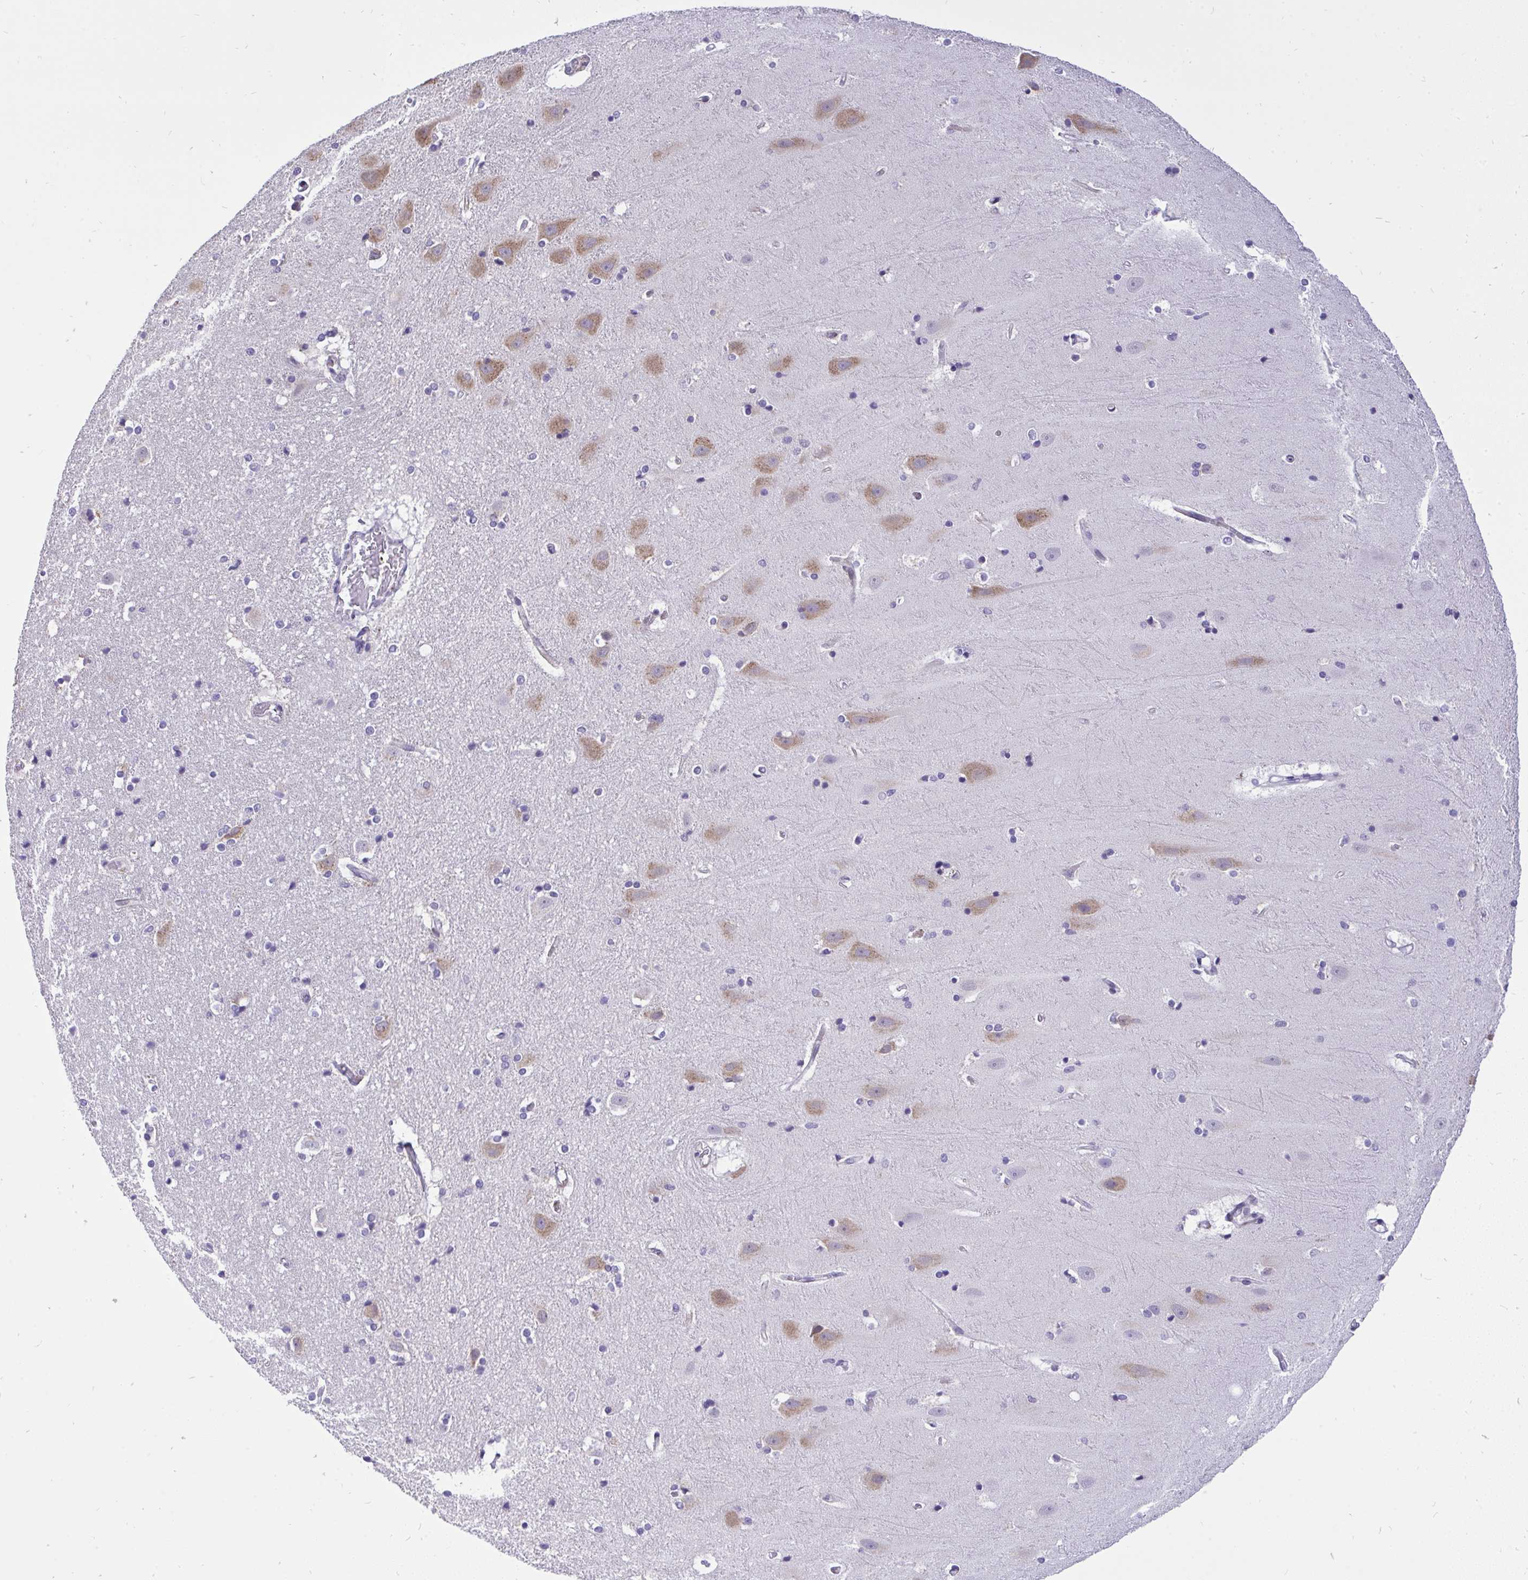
{"staining": {"intensity": "negative", "quantity": "none", "location": "none"}, "tissue": "hippocampus", "cell_type": "Glial cells", "image_type": "normal", "snomed": [{"axis": "morphology", "description": "Normal tissue, NOS"}, {"axis": "topography", "description": "Hippocampus"}], "caption": "This is an IHC histopathology image of normal hippocampus. There is no positivity in glial cells.", "gene": "VGLL3", "patient": {"sex": "male", "age": 63}}